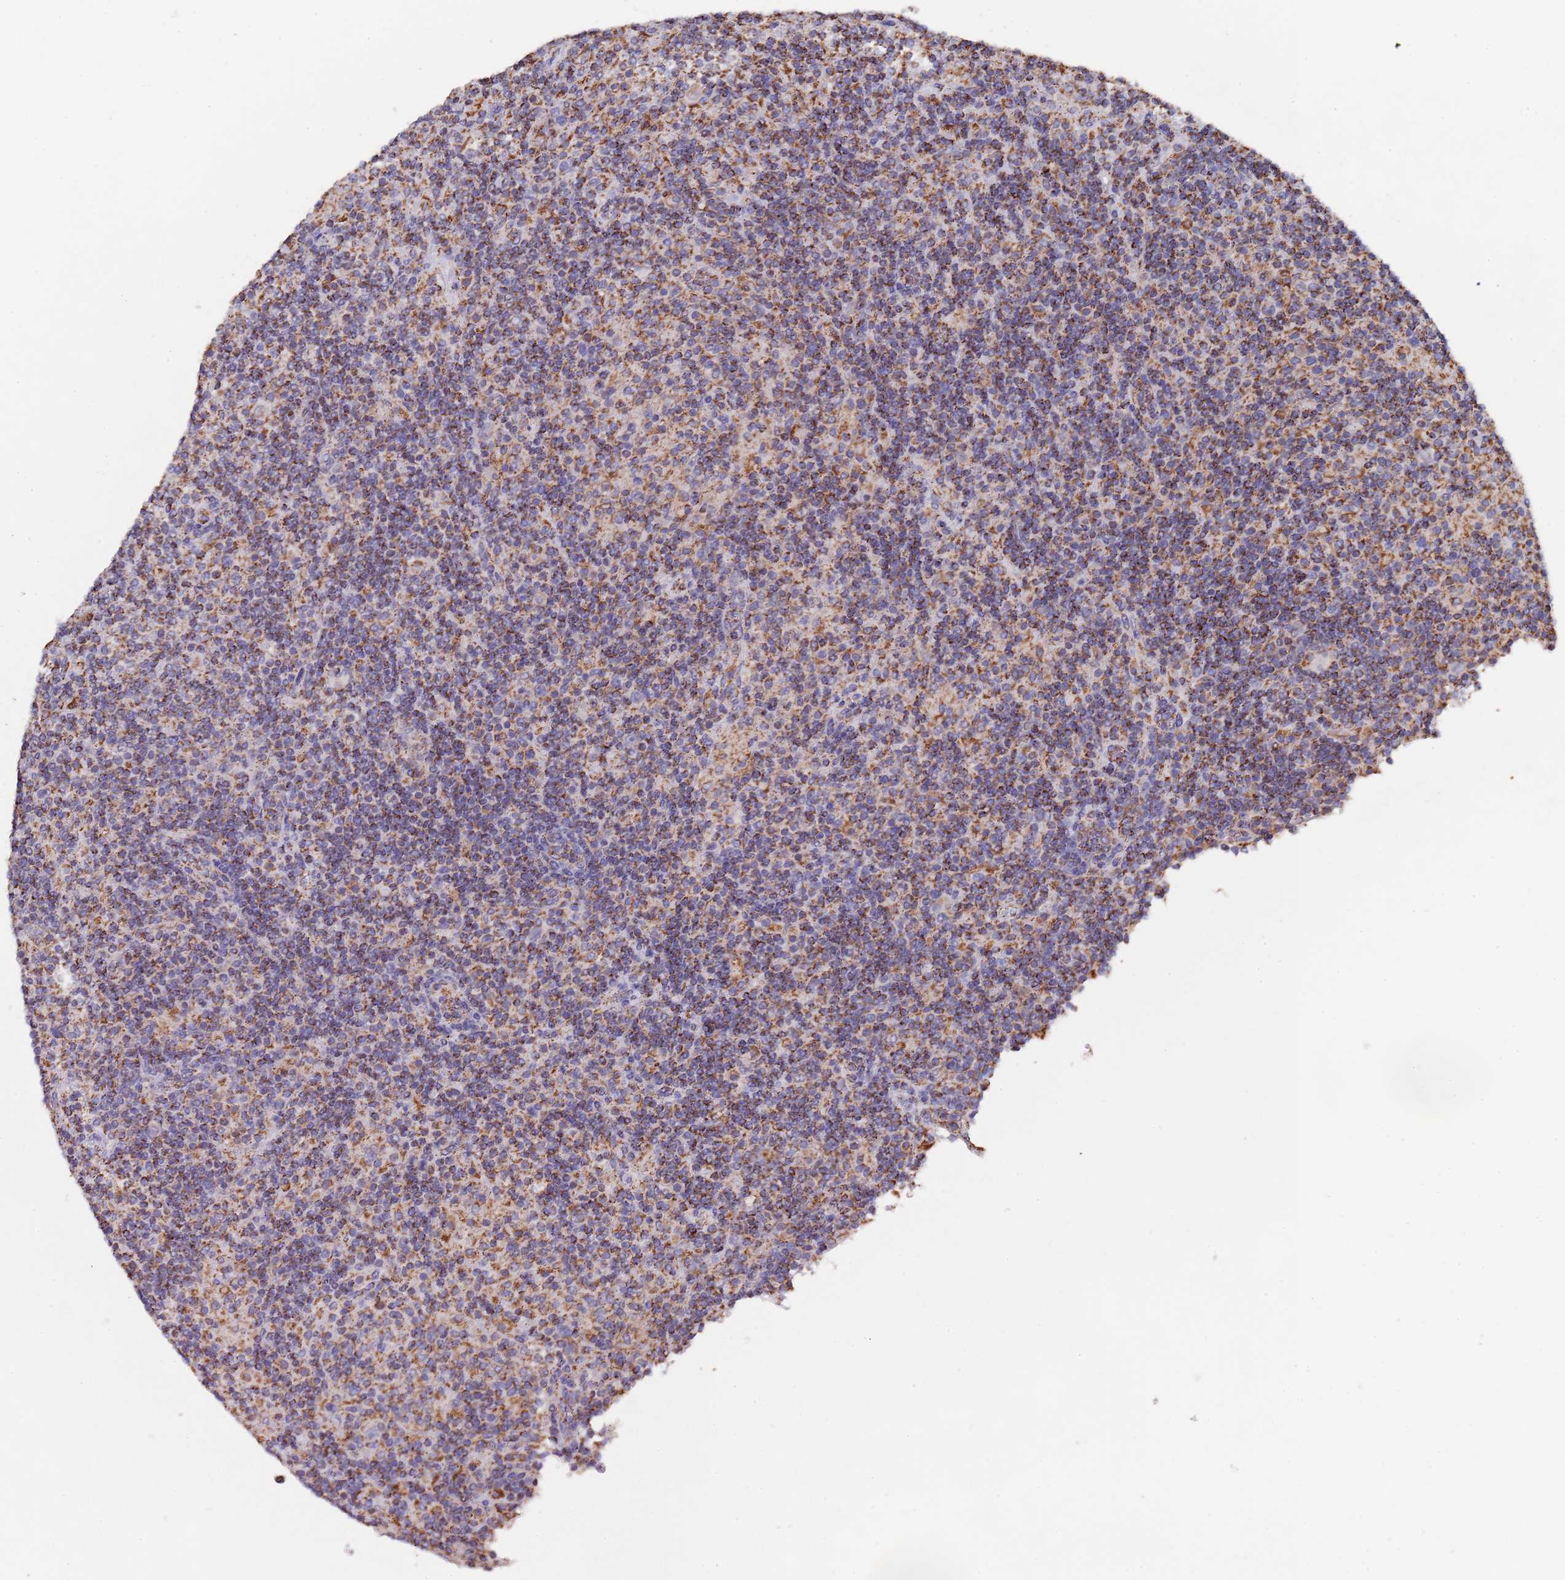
{"staining": {"intensity": "negative", "quantity": "none", "location": "none"}, "tissue": "lymphoma", "cell_type": "Tumor cells", "image_type": "cancer", "snomed": [{"axis": "morphology", "description": "Hodgkin's disease, NOS"}, {"axis": "topography", "description": "Lymph node"}], "caption": "There is no significant positivity in tumor cells of lymphoma.", "gene": "PGP", "patient": {"sex": "male", "age": 70}}